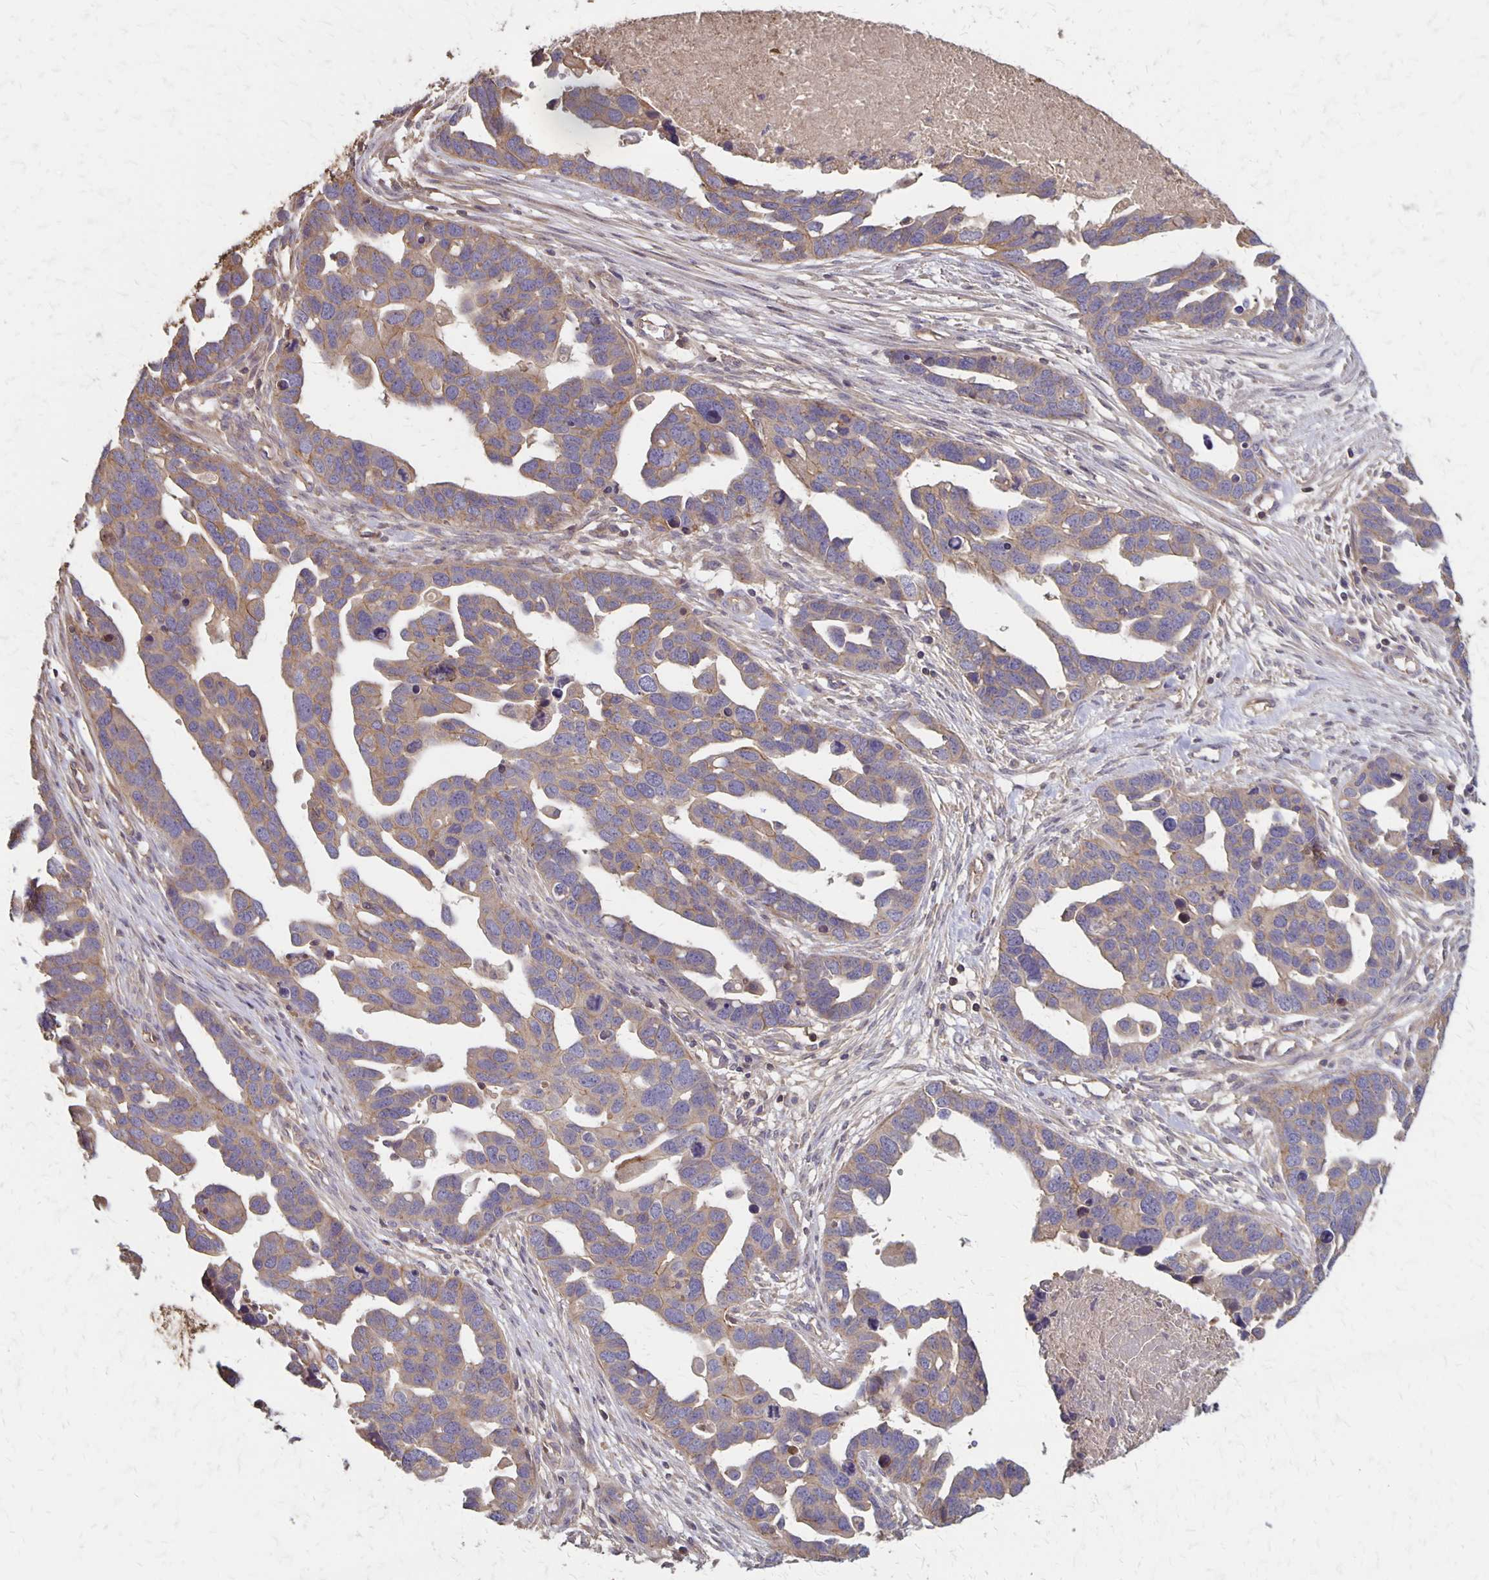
{"staining": {"intensity": "moderate", "quantity": ">75%", "location": "cytoplasmic/membranous"}, "tissue": "ovarian cancer", "cell_type": "Tumor cells", "image_type": "cancer", "snomed": [{"axis": "morphology", "description": "Cystadenocarcinoma, serous, NOS"}, {"axis": "topography", "description": "Ovary"}], "caption": "This image exhibits immunohistochemistry (IHC) staining of human ovarian cancer (serous cystadenocarcinoma), with medium moderate cytoplasmic/membranous staining in approximately >75% of tumor cells.", "gene": "PROM2", "patient": {"sex": "female", "age": 54}}